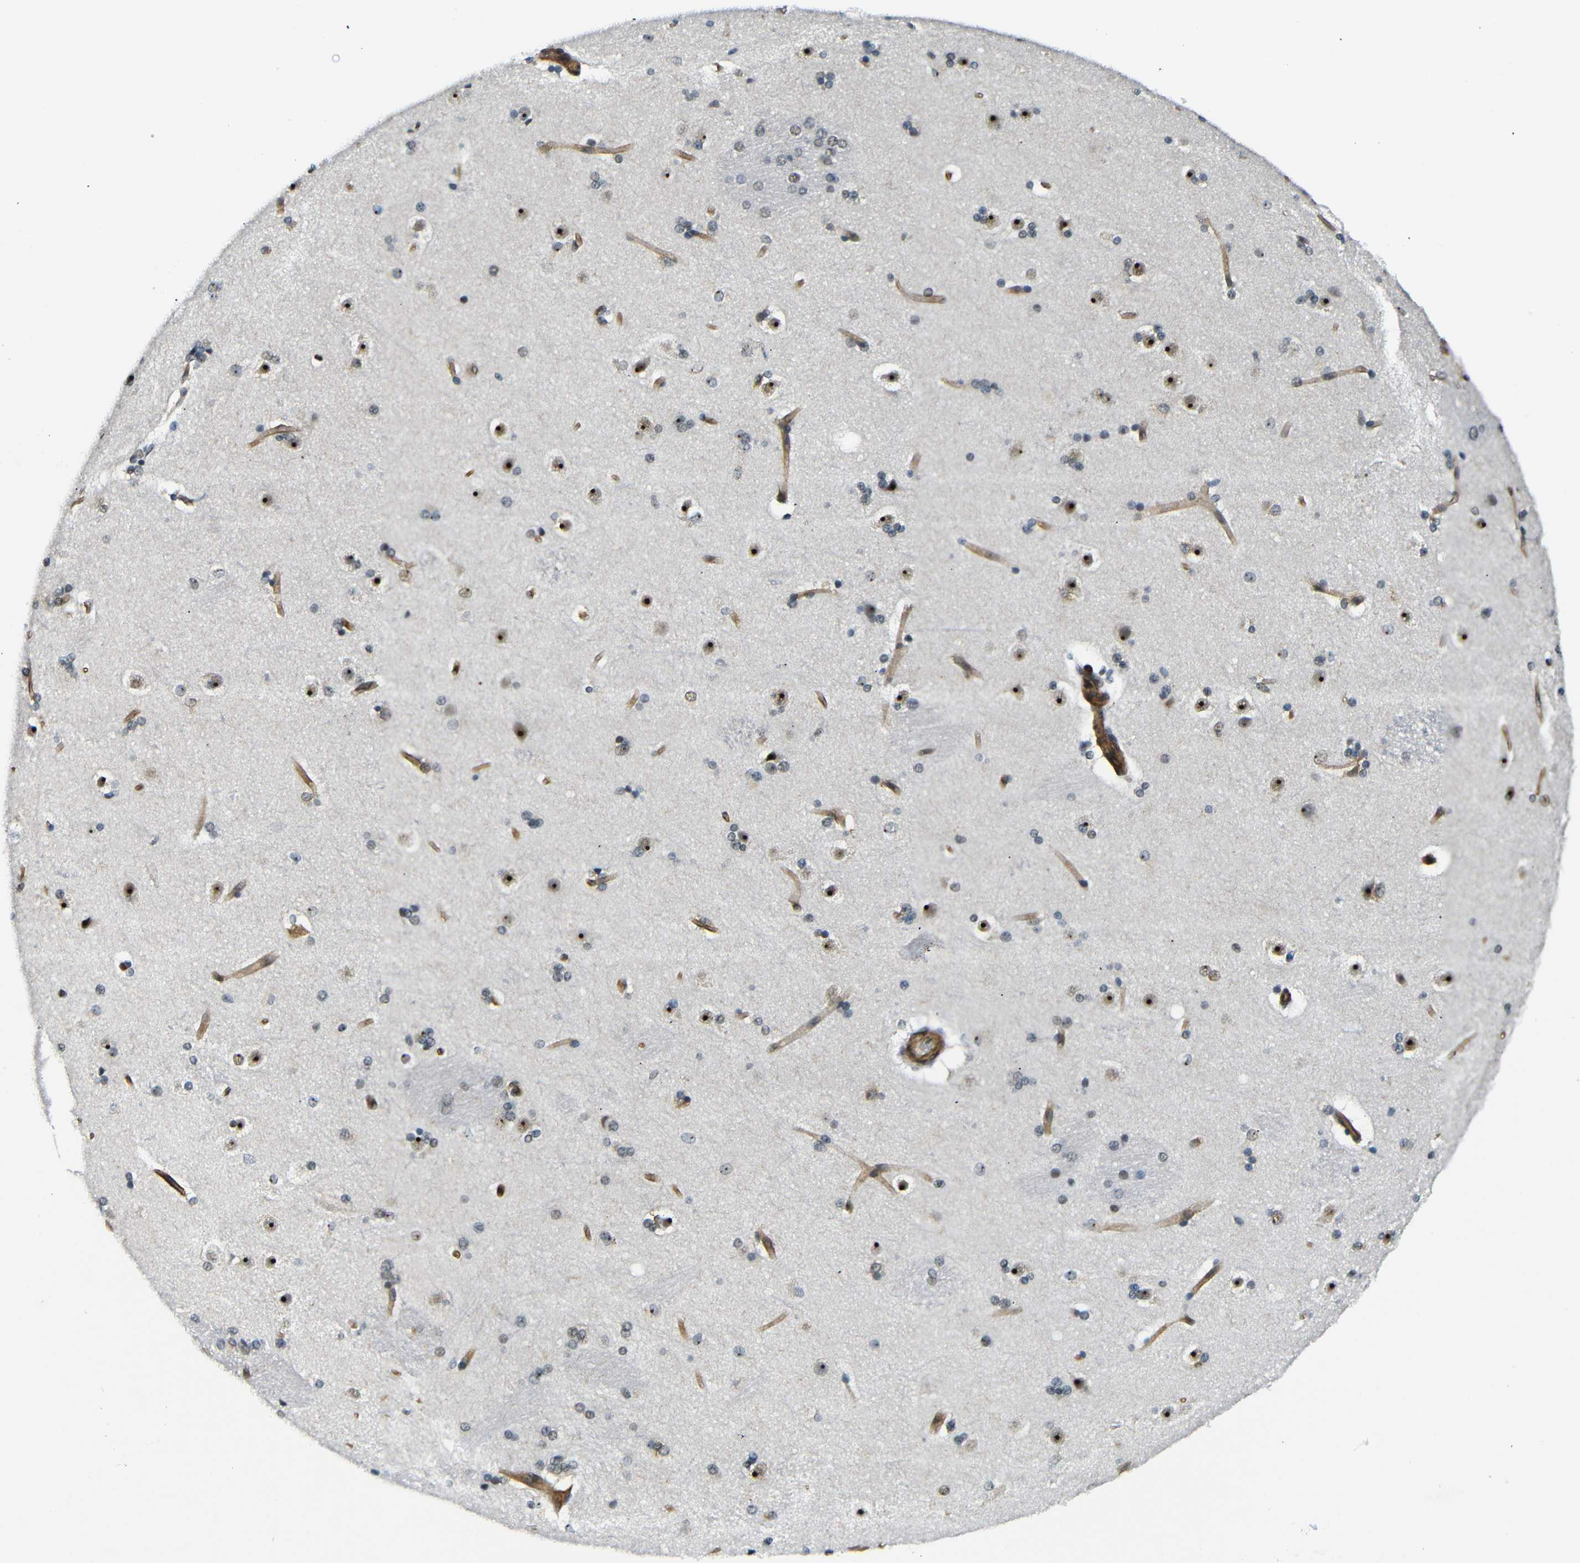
{"staining": {"intensity": "strong", "quantity": "<25%", "location": "nuclear"}, "tissue": "caudate", "cell_type": "Glial cells", "image_type": "normal", "snomed": [{"axis": "morphology", "description": "Normal tissue, NOS"}, {"axis": "topography", "description": "Lateral ventricle wall"}], "caption": "A brown stain labels strong nuclear positivity of a protein in glial cells of normal human caudate.", "gene": "PARN", "patient": {"sex": "female", "age": 19}}